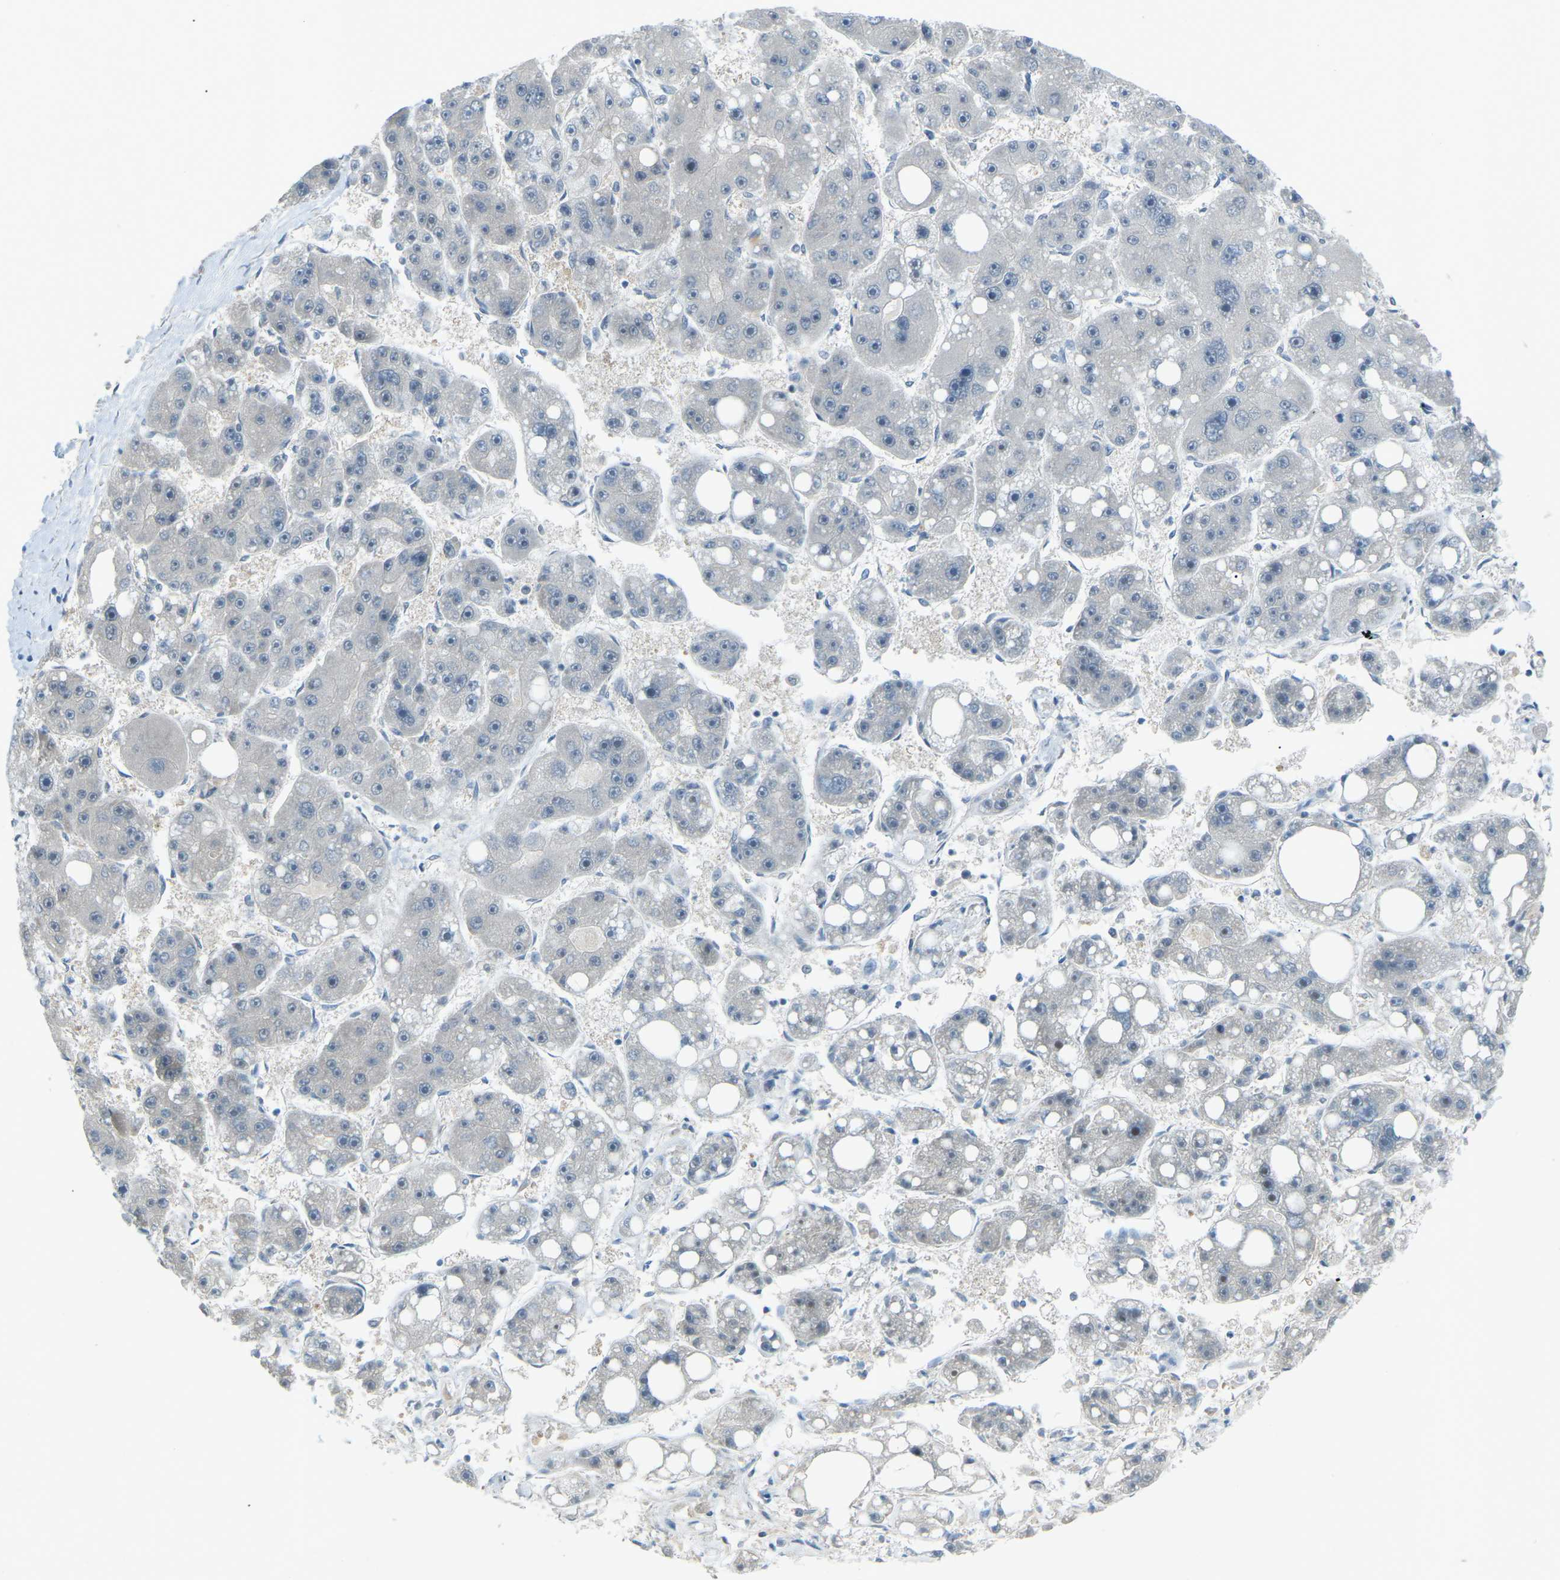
{"staining": {"intensity": "negative", "quantity": "none", "location": "none"}, "tissue": "liver cancer", "cell_type": "Tumor cells", "image_type": "cancer", "snomed": [{"axis": "morphology", "description": "Carcinoma, Hepatocellular, NOS"}, {"axis": "topography", "description": "Liver"}], "caption": "There is no significant expression in tumor cells of liver cancer (hepatocellular carcinoma).", "gene": "RTN3", "patient": {"sex": "female", "age": 61}}